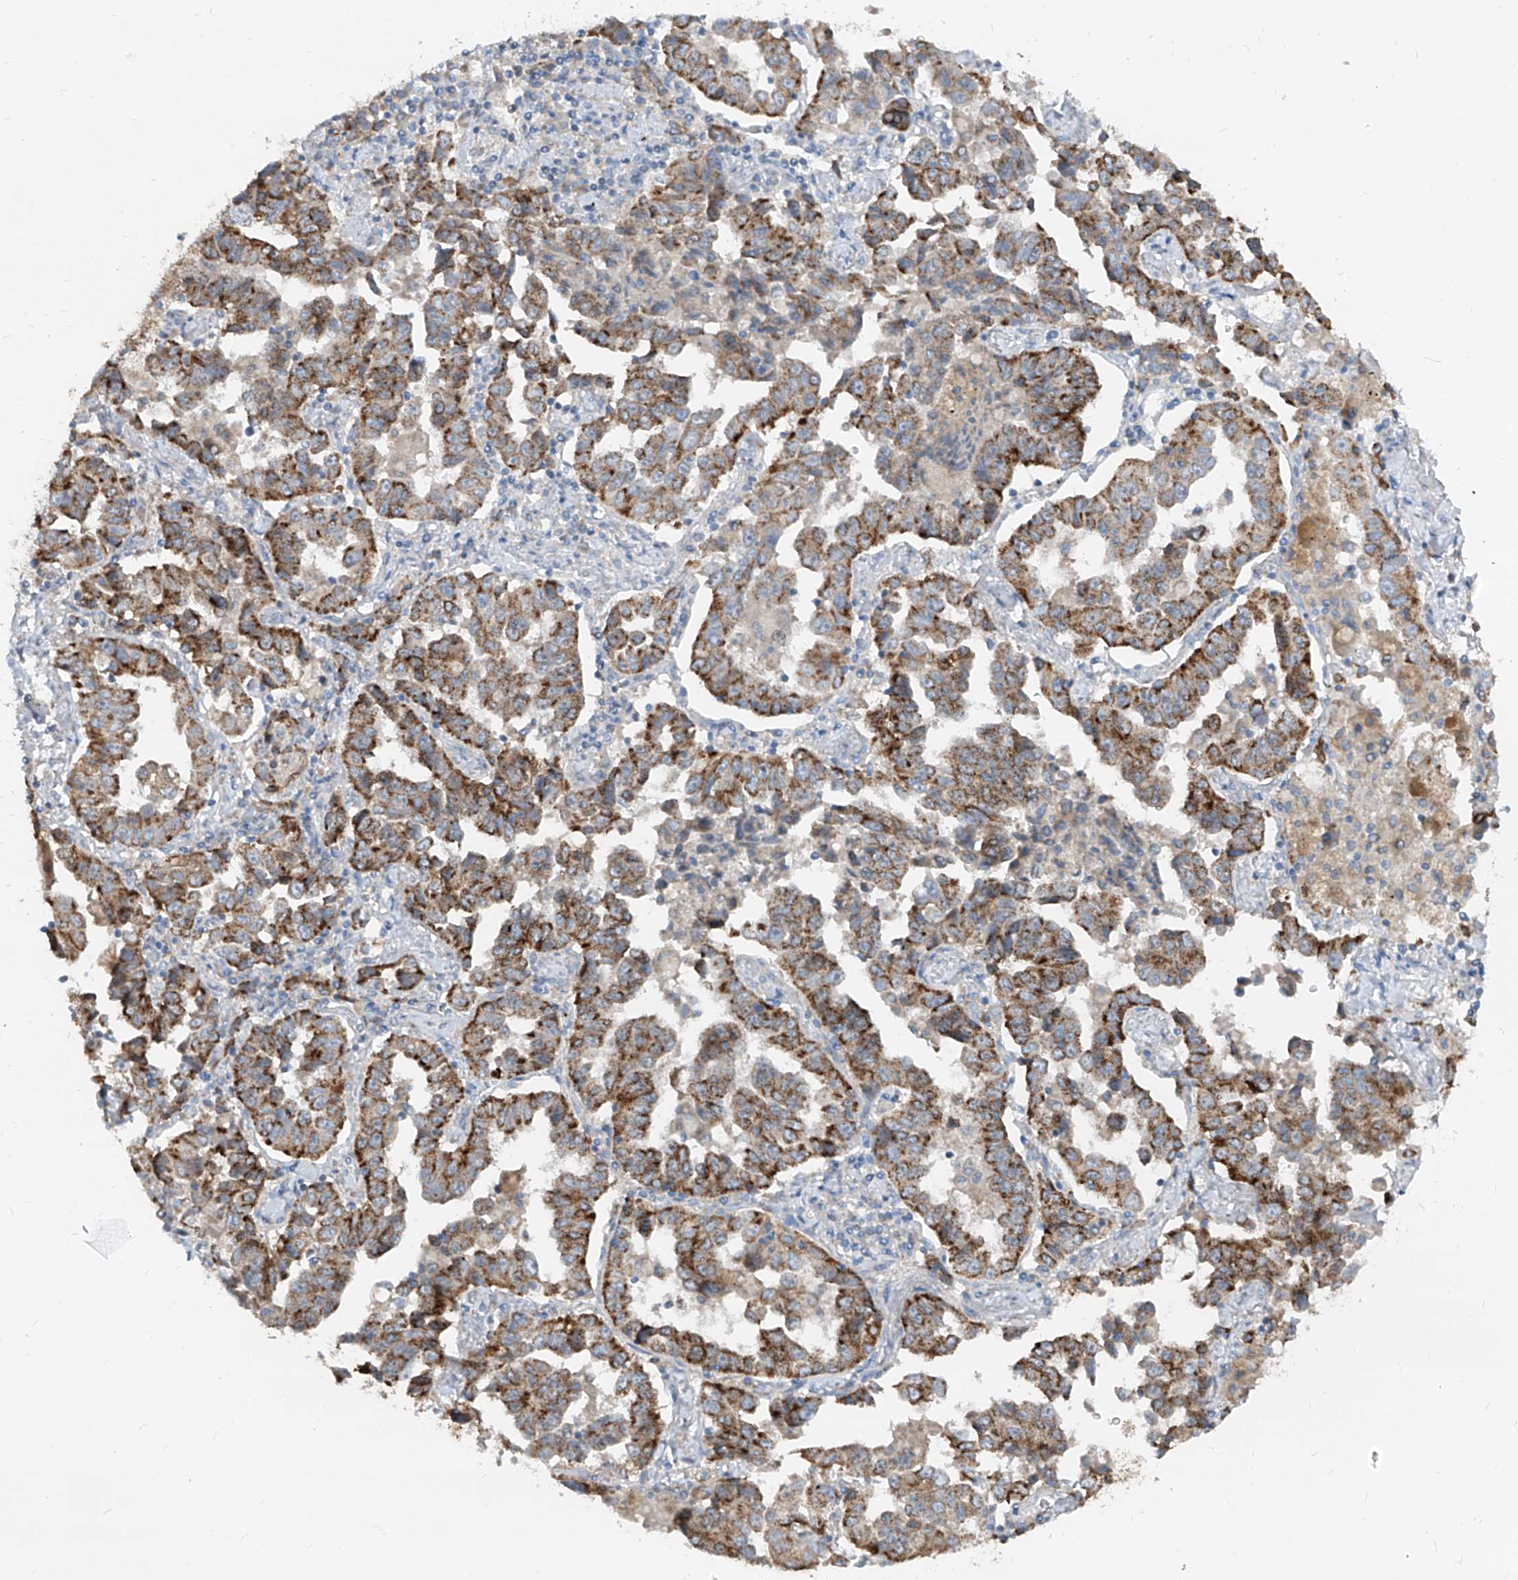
{"staining": {"intensity": "strong", "quantity": ">75%", "location": "cytoplasmic/membranous"}, "tissue": "lung cancer", "cell_type": "Tumor cells", "image_type": "cancer", "snomed": [{"axis": "morphology", "description": "Adenocarcinoma, NOS"}, {"axis": "topography", "description": "Lung"}], "caption": "Adenocarcinoma (lung) stained with a brown dye demonstrates strong cytoplasmic/membranous positive positivity in about >75% of tumor cells.", "gene": "ABCD3", "patient": {"sex": "female", "age": 51}}